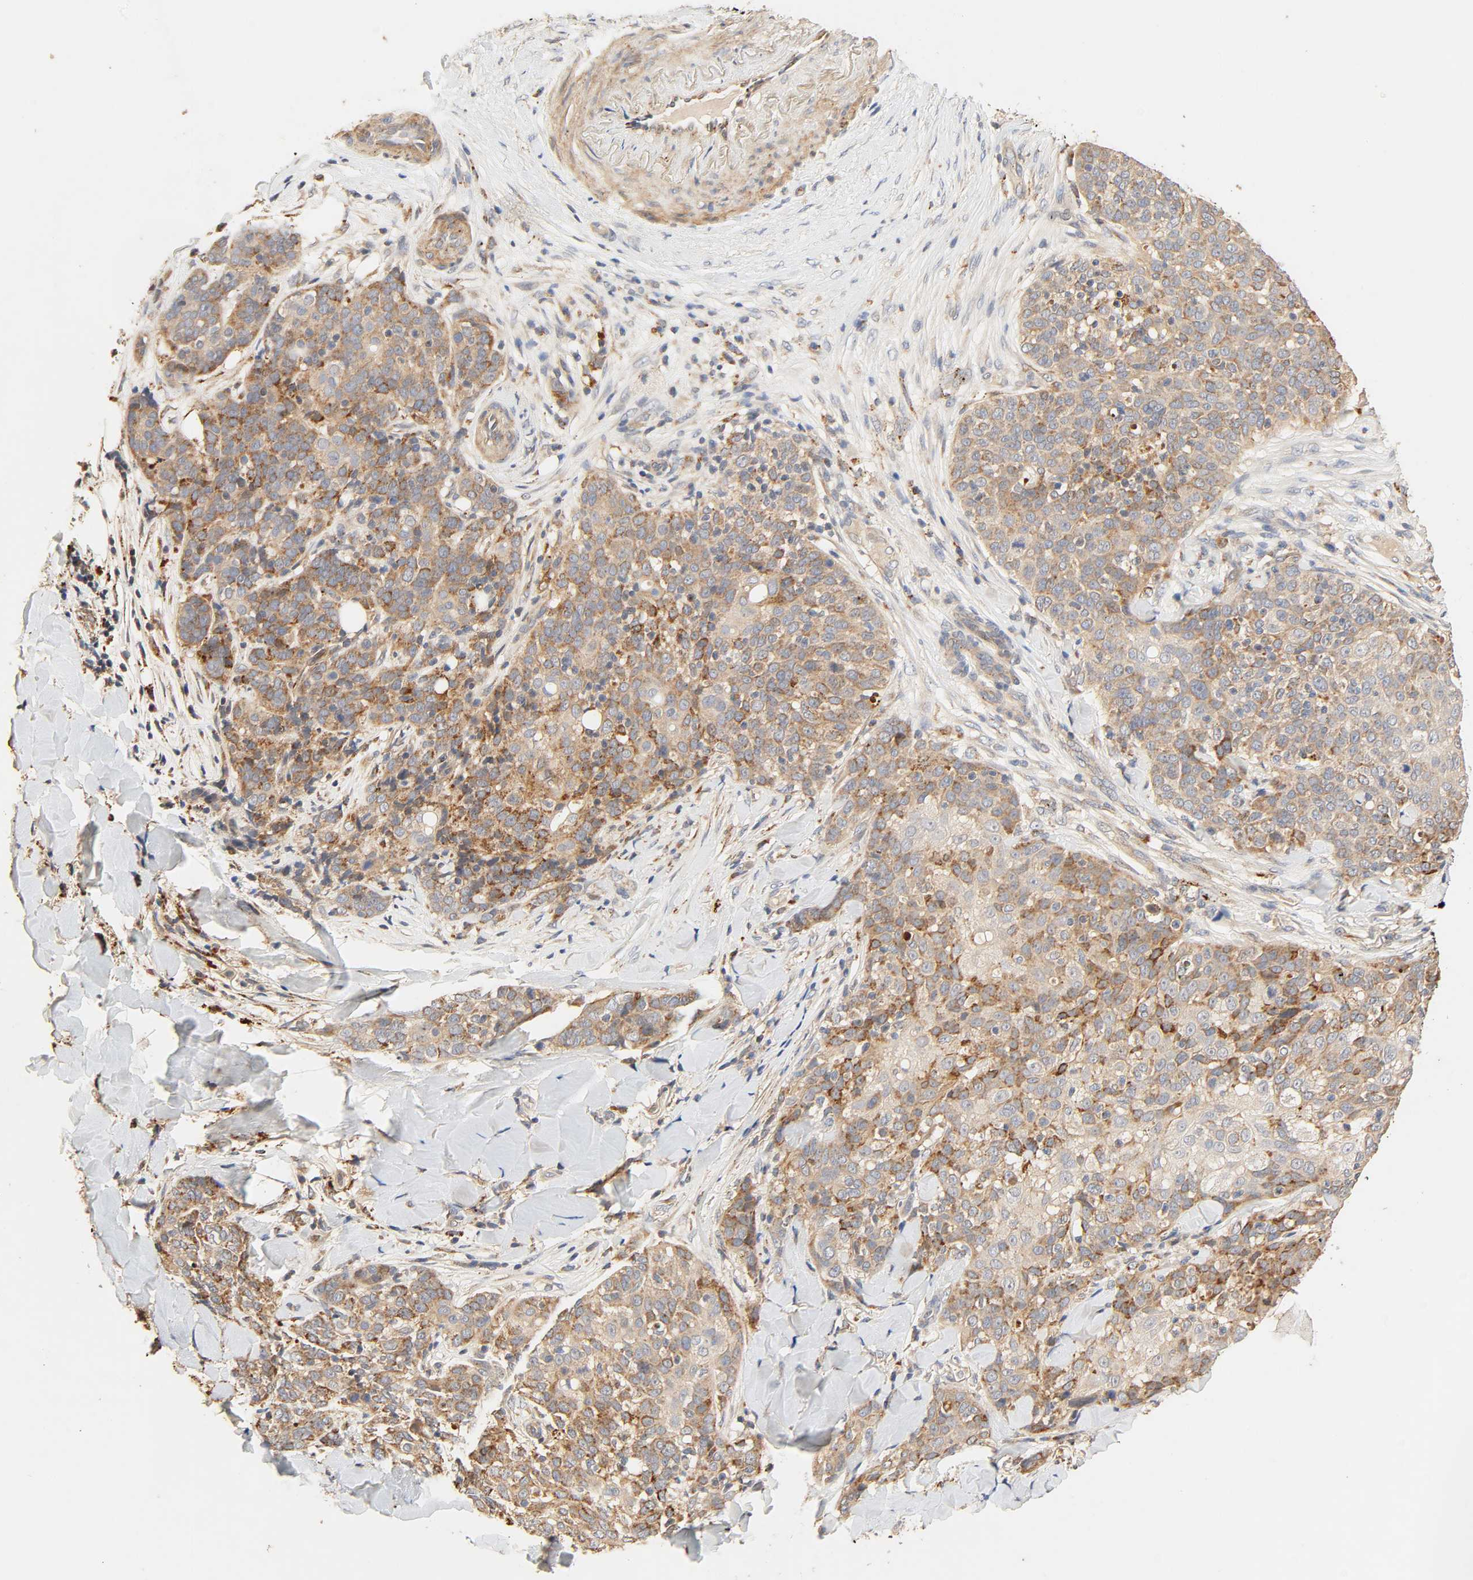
{"staining": {"intensity": "strong", "quantity": ">75%", "location": "cytoplasmic/membranous"}, "tissue": "skin cancer", "cell_type": "Tumor cells", "image_type": "cancer", "snomed": [{"axis": "morphology", "description": "Normal tissue, NOS"}, {"axis": "morphology", "description": "Squamous cell carcinoma, NOS"}, {"axis": "topography", "description": "Skin"}], "caption": "This is an image of immunohistochemistry (IHC) staining of skin squamous cell carcinoma, which shows strong expression in the cytoplasmic/membranous of tumor cells.", "gene": "MAPK6", "patient": {"sex": "female", "age": 83}}